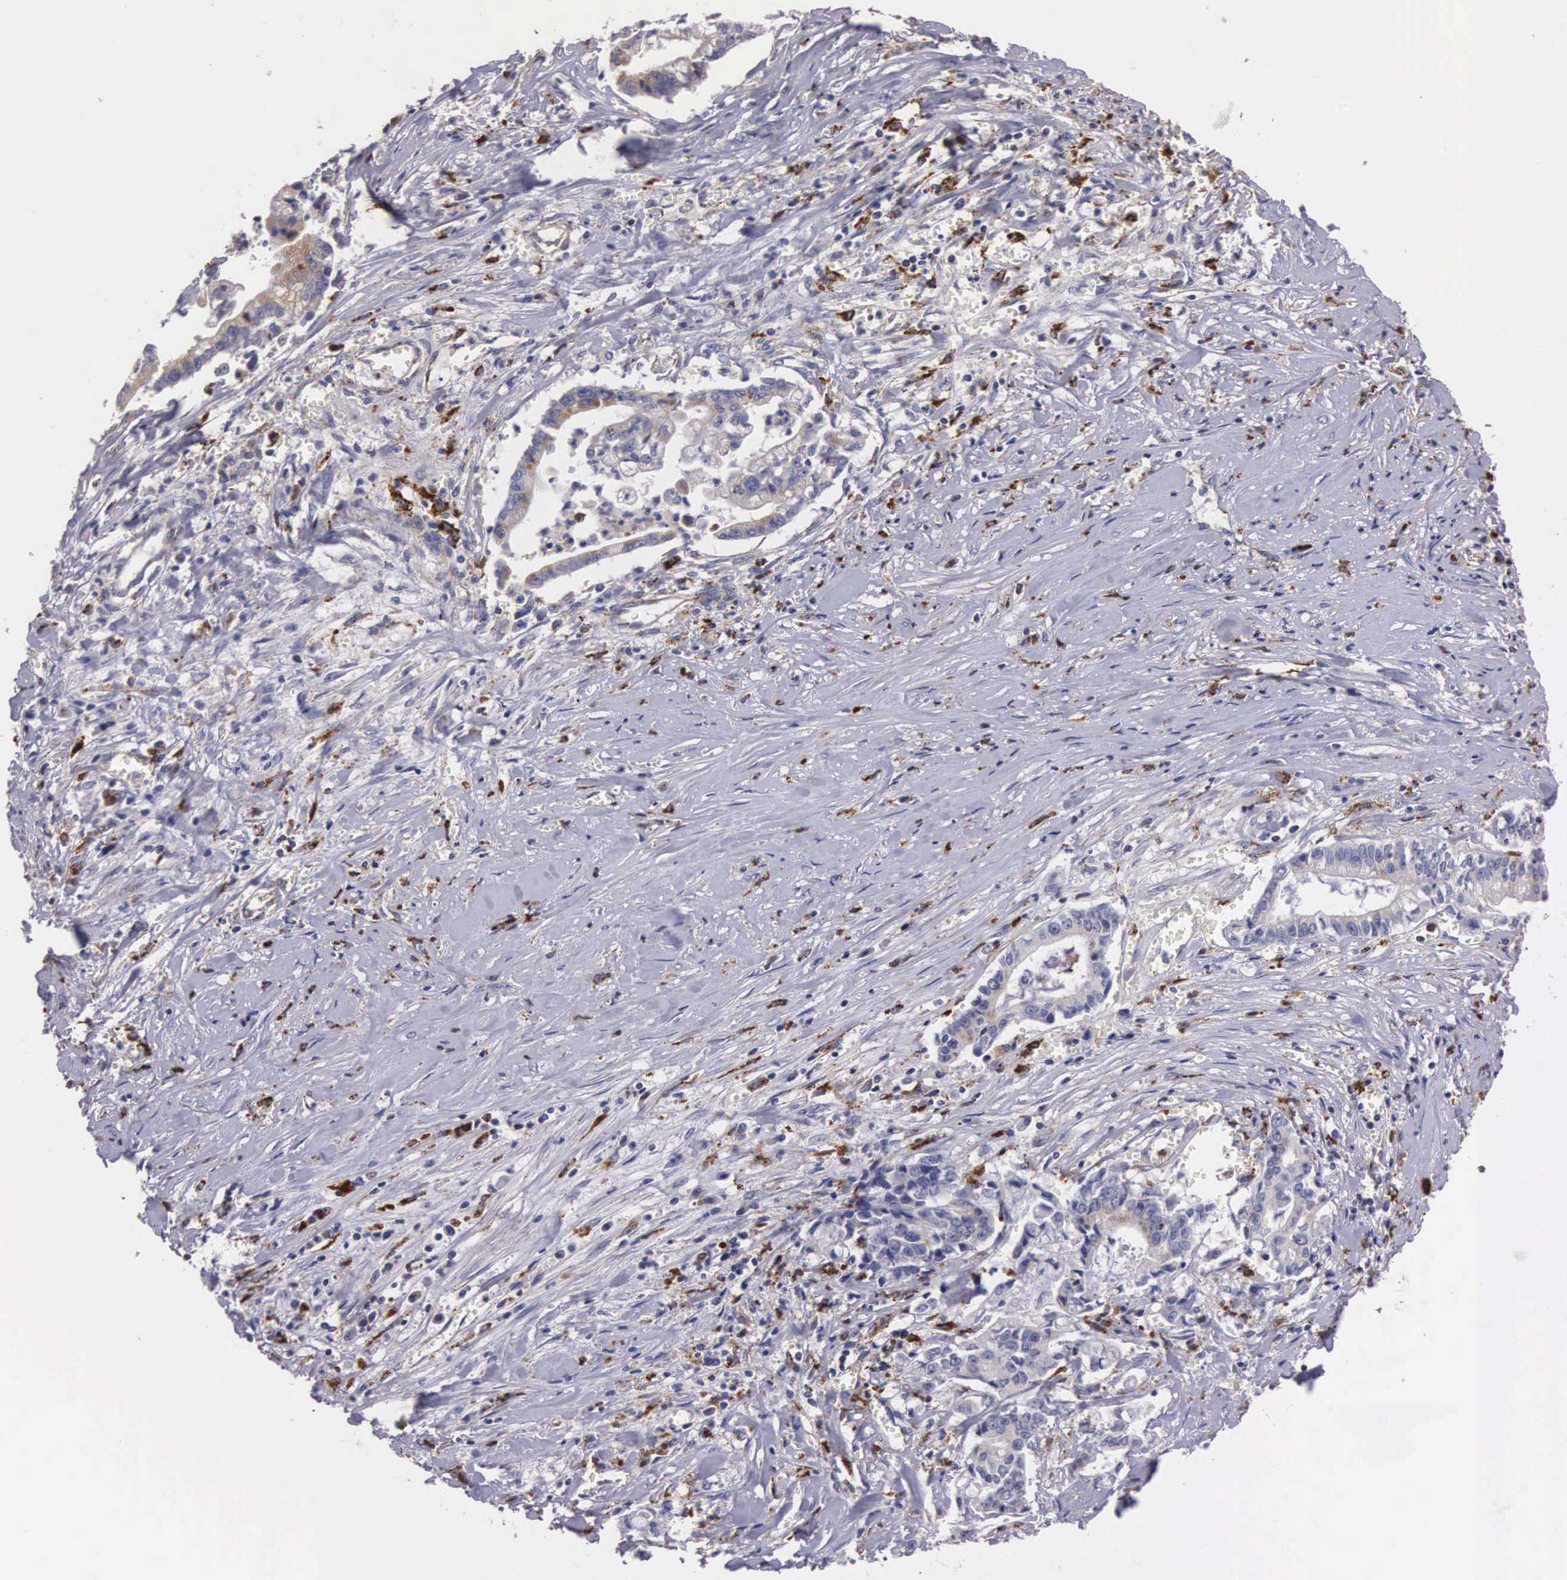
{"staining": {"intensity": "weak", "quantity": "<25%", "location": "cytoplasmic/membranous"}, "tissue": "liver cancer", "cell_type": "Tumor cells", "image_type": "cancer", "snomed": [{"axis": "morphology", "description": "Cholangiocarcinoma"}, {"axis": "topography", "description": "Liver"}], "caption": "A photomicrograph of human cholangiocarcinoma (liver) is negative for staining in tumor cells.", "gene": "NAGA", "patient": {"sex": "male", "age": 57}}